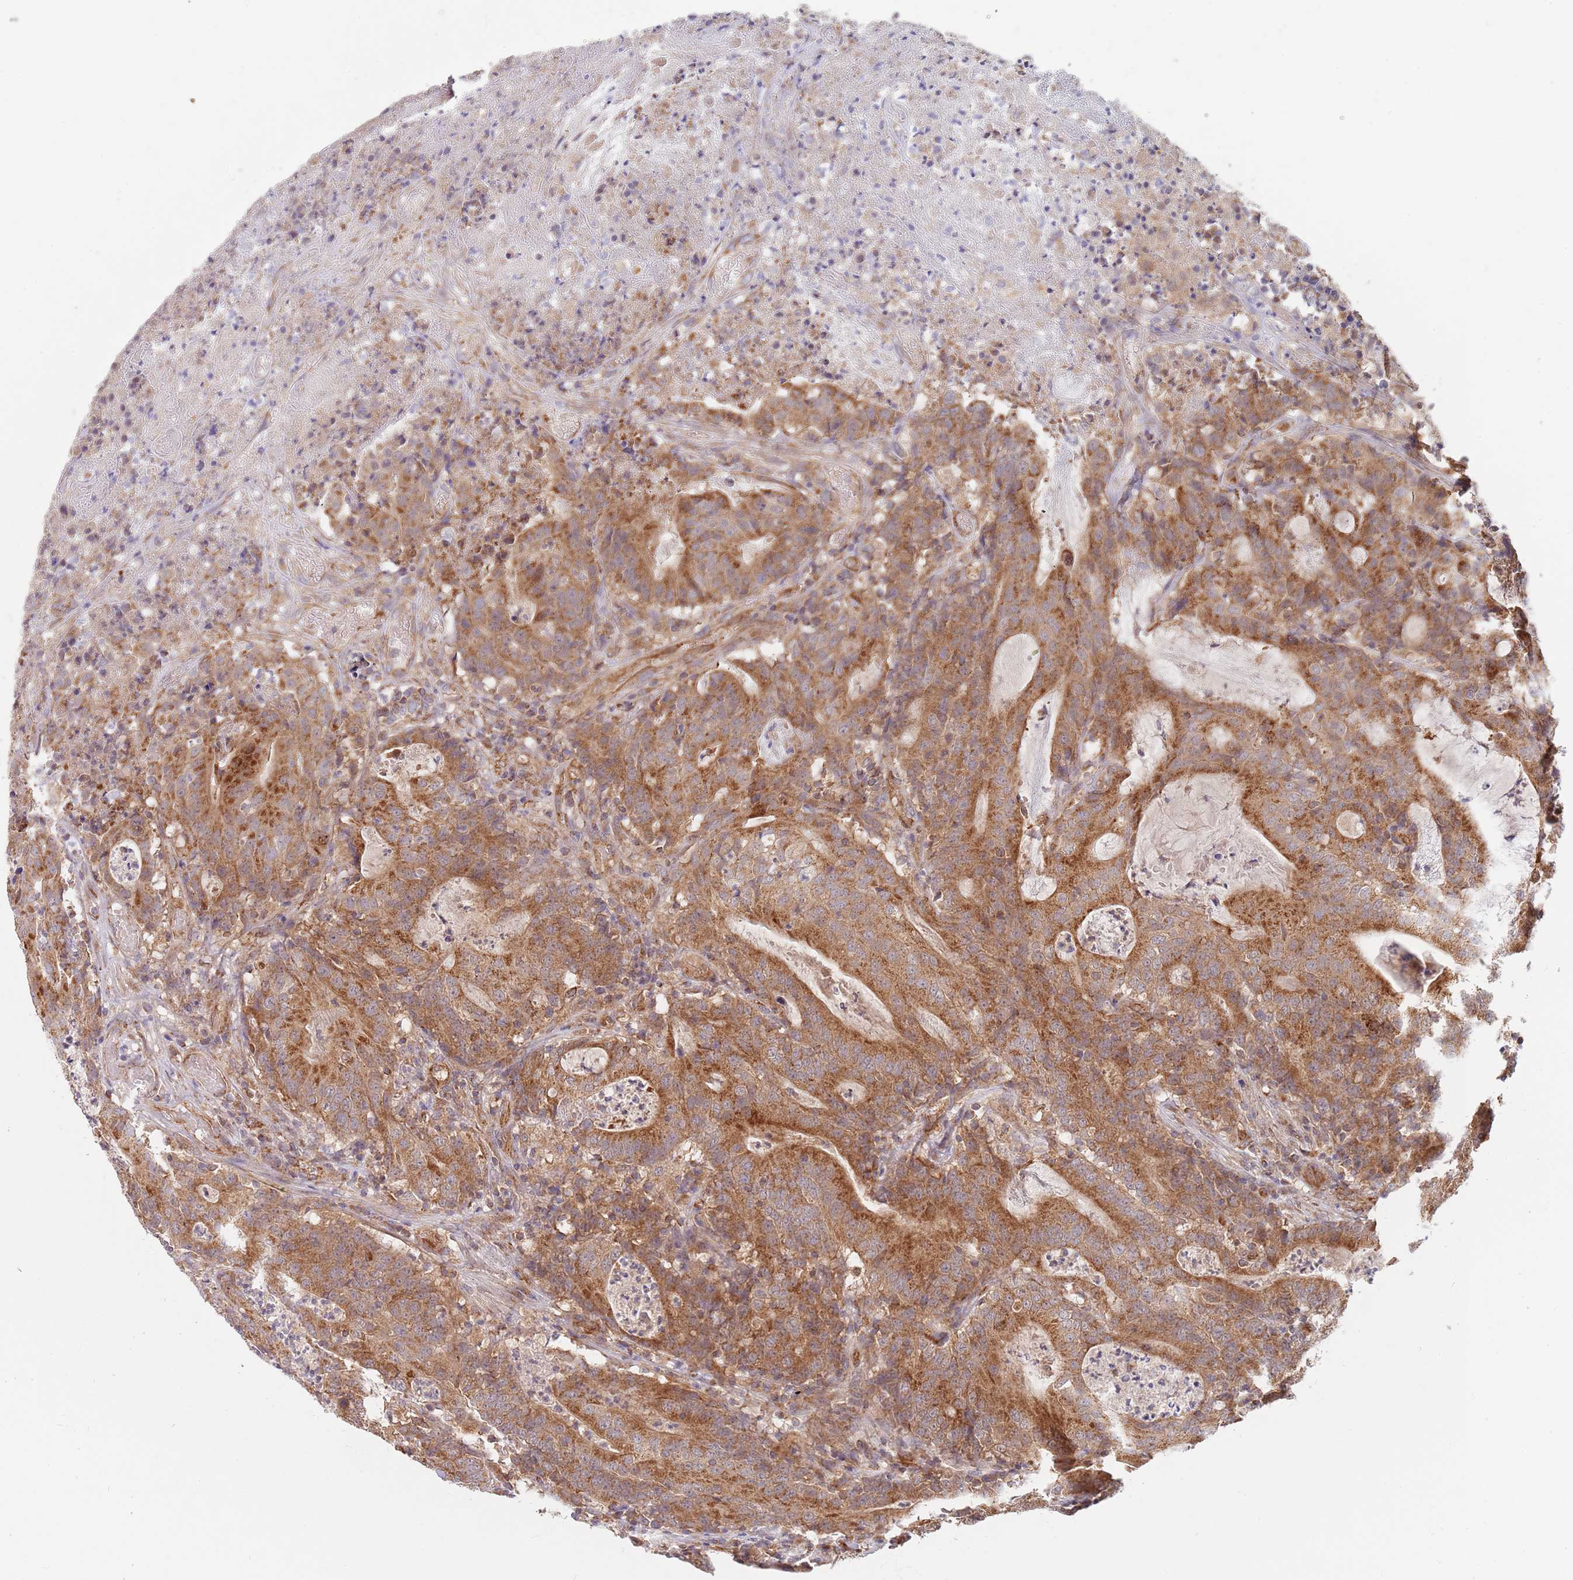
{"staining": {"intensity": "moderate", "quantity": ">75%", "location": "cytoplasmic/membranous"}, "tissue": "colorectal cancer", "cell_type": "Tumor cells", "image_type": "cancer", "snomed": [{"axis": "morphology", "description": "Adenocarcinoma, NOS"}, {"axis": "topography", "description": "Colon"}], "caption": "High-magnification brightfield microscopy of colorectal adenocarcinoma stained with DAB (brown) and counterstained with hematoxylin (blue). tumor cells exhibit moderate cytoplasmic/membranous positivity is present in about>75% of cells.", "gene": "GUK1", "patient": {"sex": "male", "age": 83}}